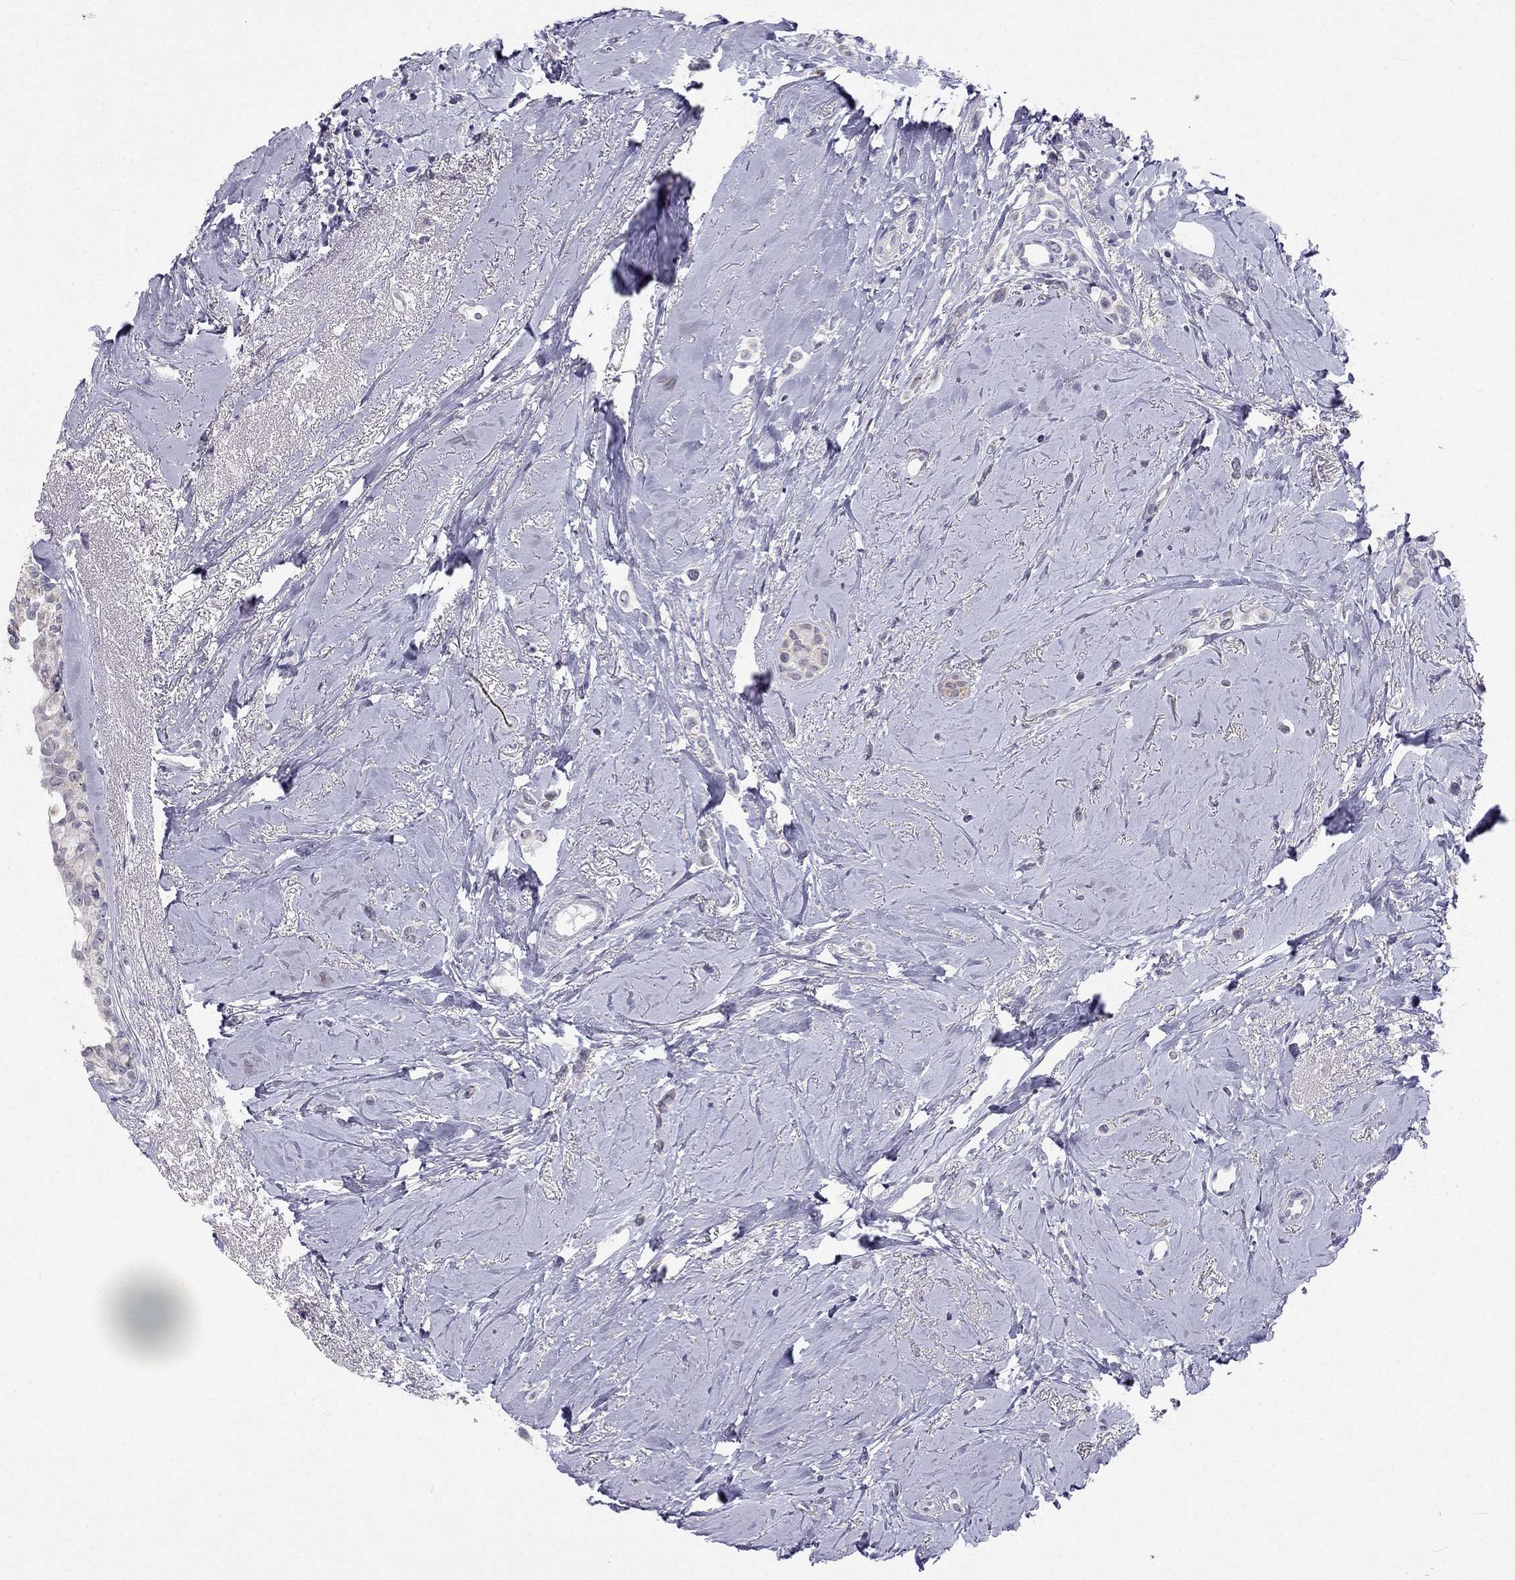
{"staining": {"intensity": "negative", "quantity": "none", "location": "none"}, "tissue": "breast cancer", "cell_type": "Tumor cells", "image_type": "cancer", "snomed": [{"axis": "morphology", "description": "Lobular carcinoma"}, {"axis": "topography", "description": "Breast"}], "caption": "Tumor cells are negative for brown protein staining in breast cancer.", "gene": "C5orf49", "patient": {"sex": "female", "age": 66}}